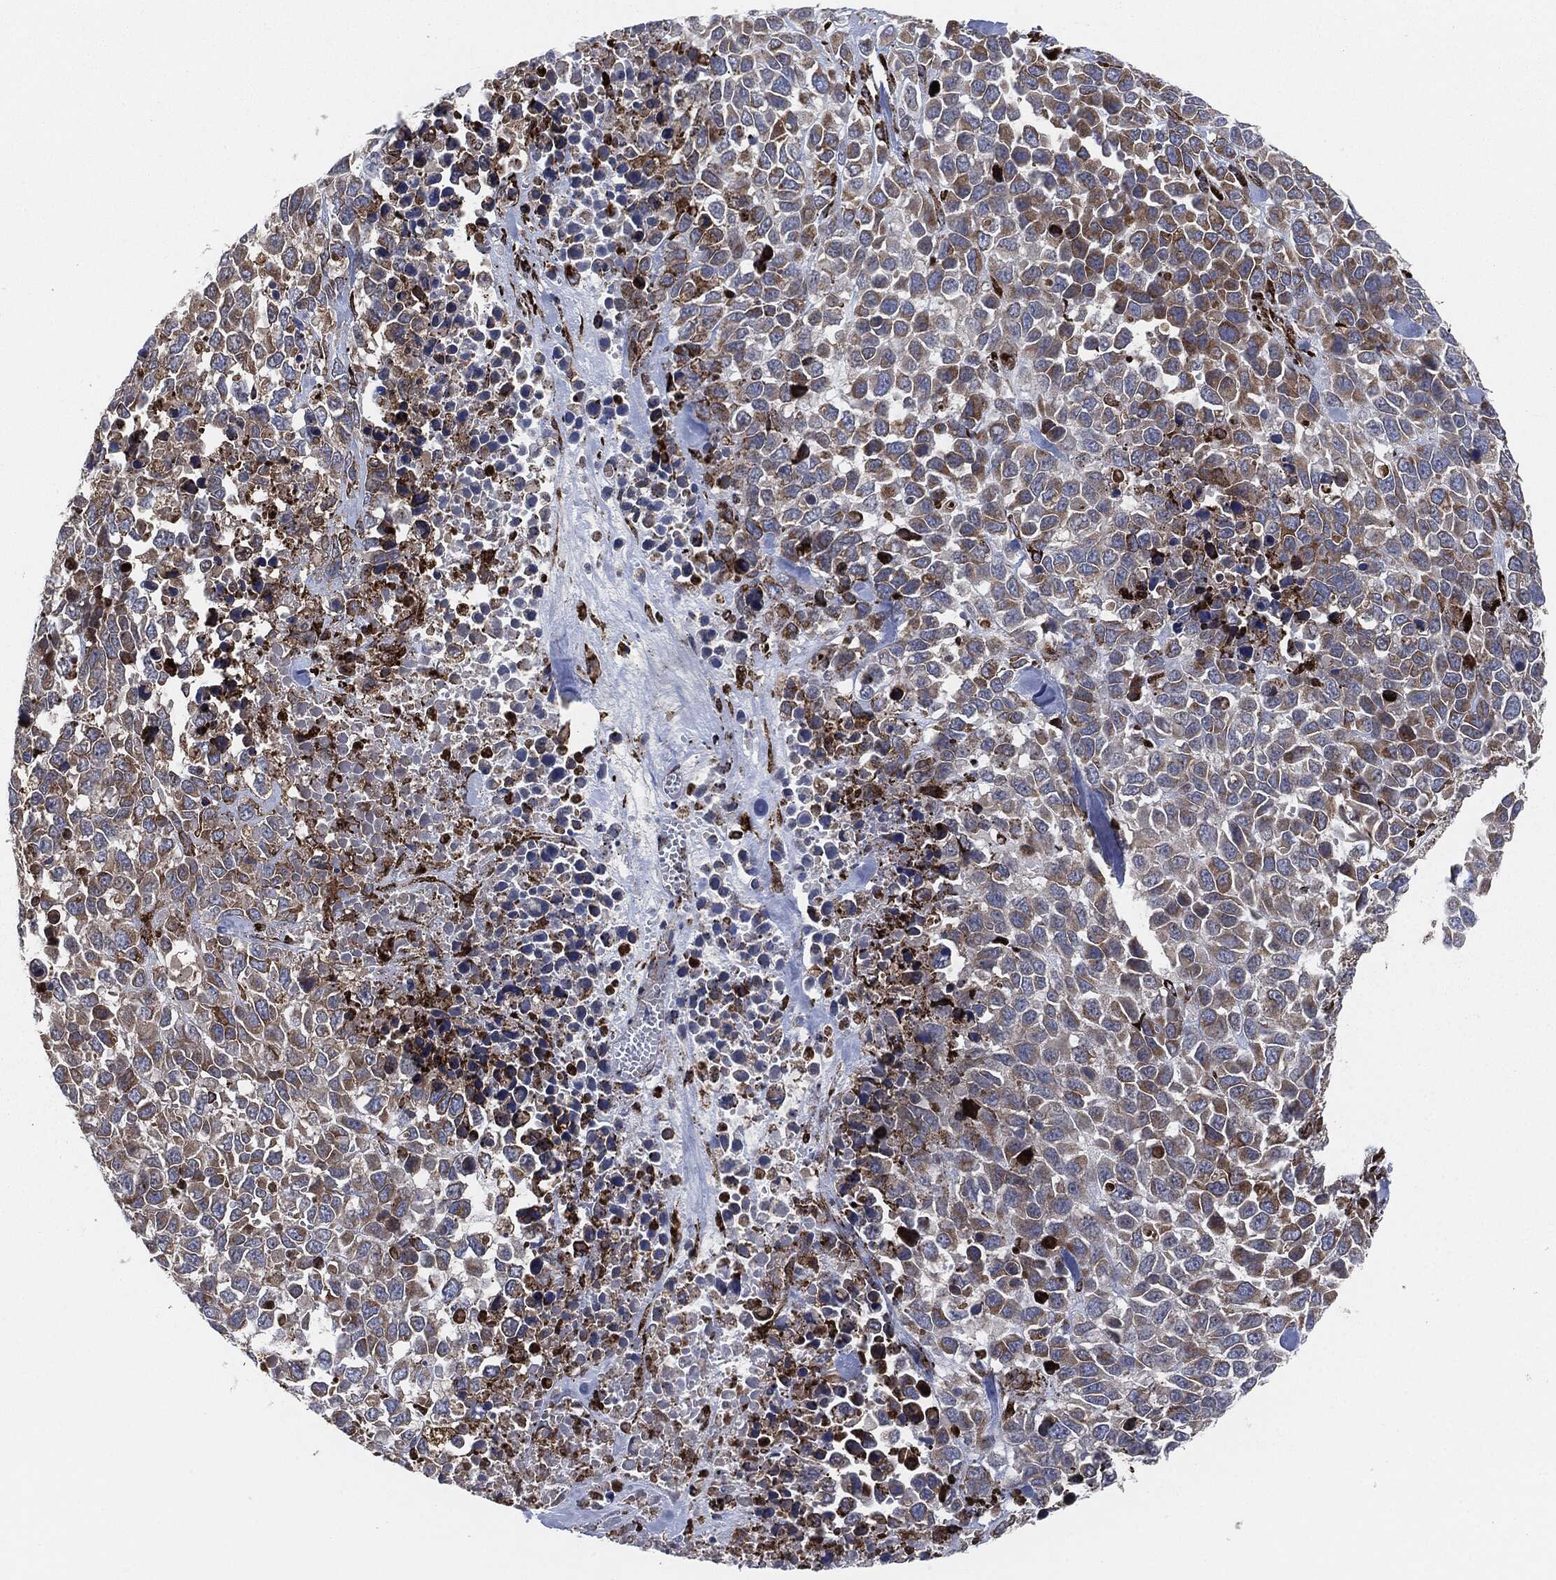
{"staining": {"intensity": "moderate", "quantity": "25%-75%", "location": "cytoplasmic/membranous"}, "tissue": "melanoma", "cell_type": "Tumor cells", "image_type": "cancer", "snomed": [{"axis": "morphology", "description": "Malignant melanoma, Metastatic site"}, {"axis": "topography", "description": "Skin"}], "caption": "Human malignant melanoma (metastatic site) stained with a brown dye demonstrates moderate cytoplasmic/membranous positive positivity in about 25%-75% of tumor cells.", "gene": "CALR", "patient": {"sex": "male", "age": 84}}